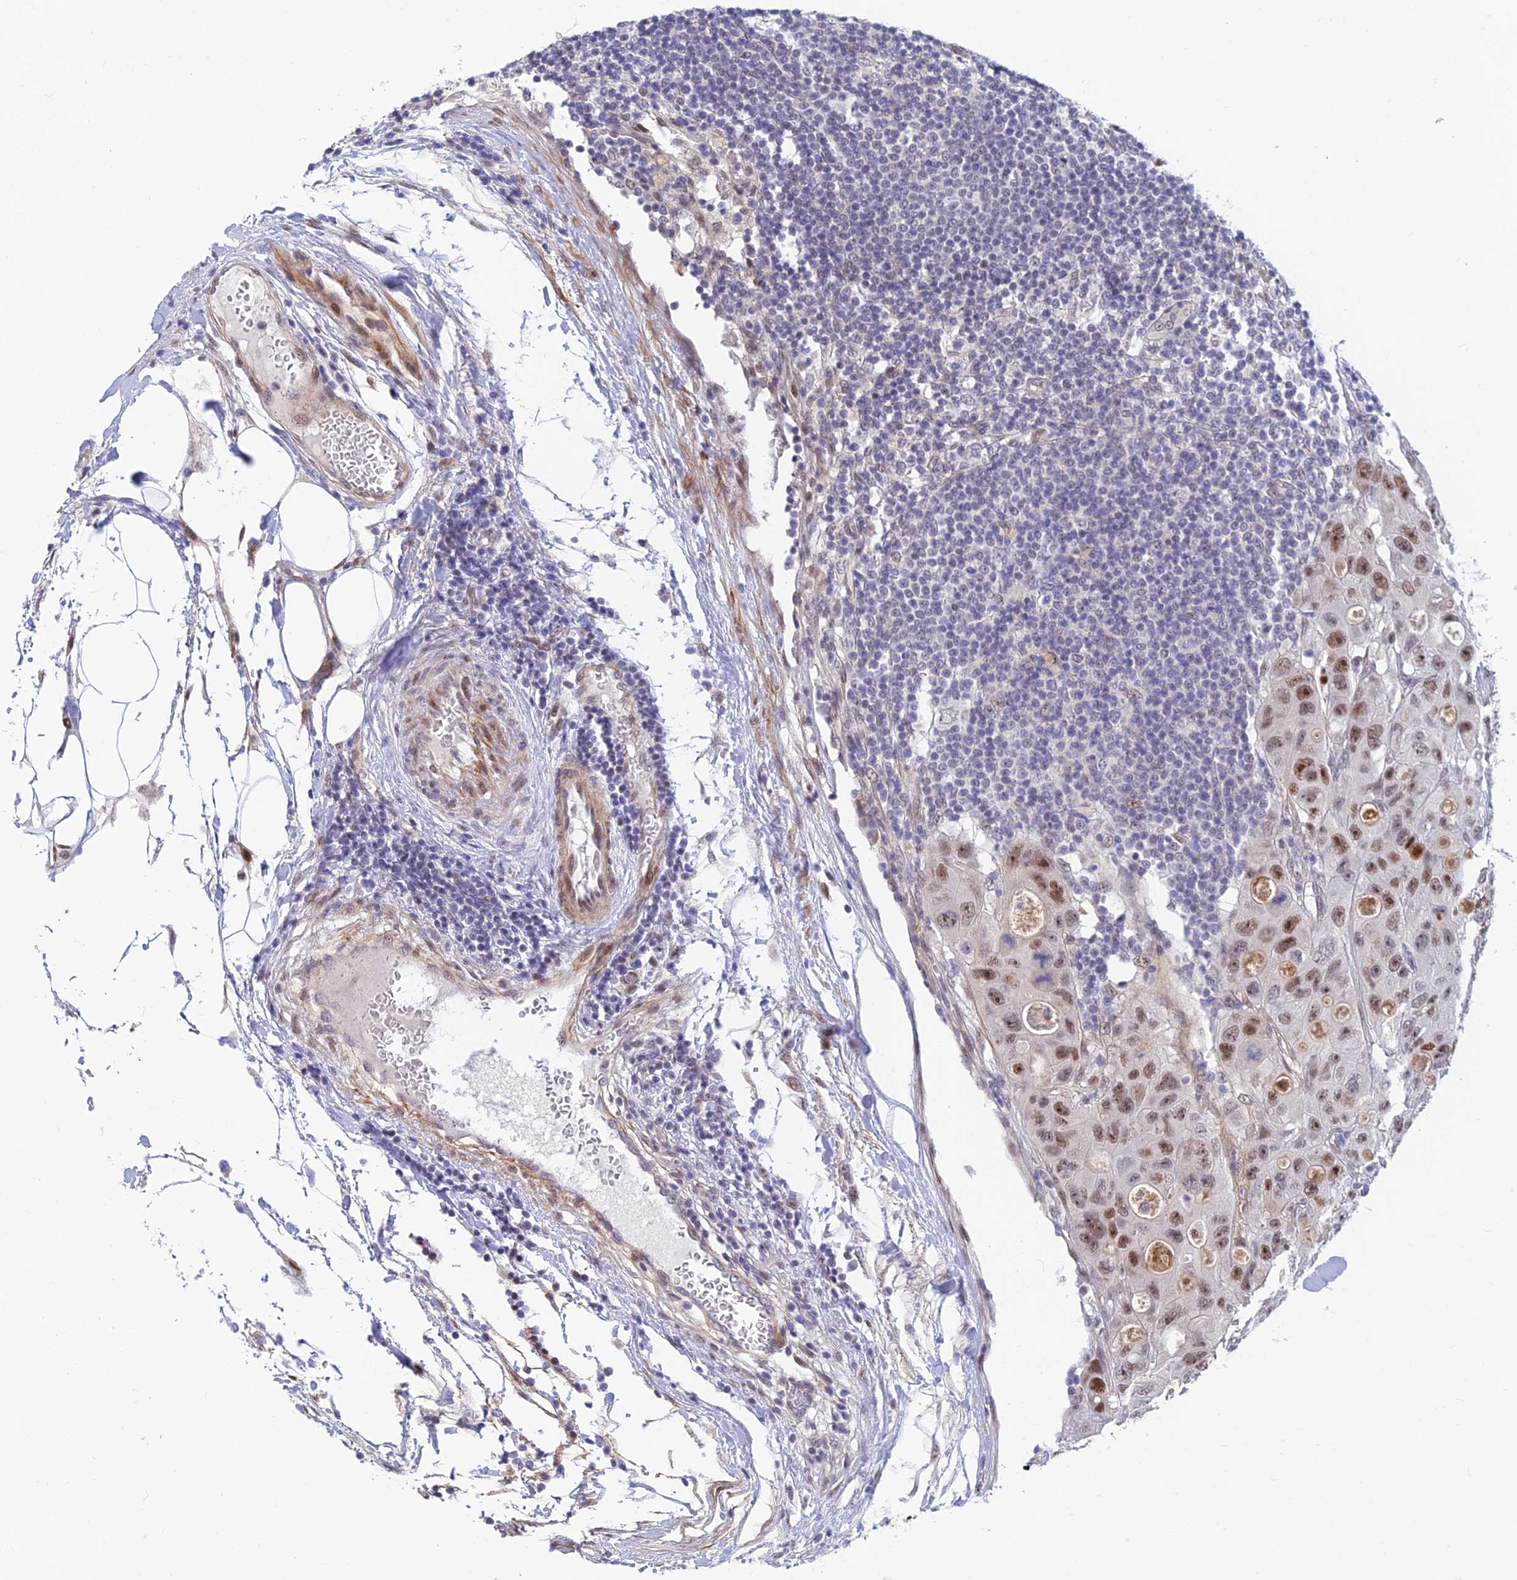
{"staining": {"intensity": "moderate", "quantity": ">75%", "location": "nuclear"}, "tissue": "colorectal cancer", "cell_type": "Tumor cells", "image_type": "cancer", "snomed": [{"axis": "morphology", "description": "Adenocarcinoma, NOS"}, {"axis": "topography", "description": "Colon"}], "caption": "About >75% of tumor cells in human colorectal cancer show moderate nuclear protein expression as visualized by brown immunohistochemical staining.", "gene": "CLK4", "patient": {"sex": "female", "age": 46}}